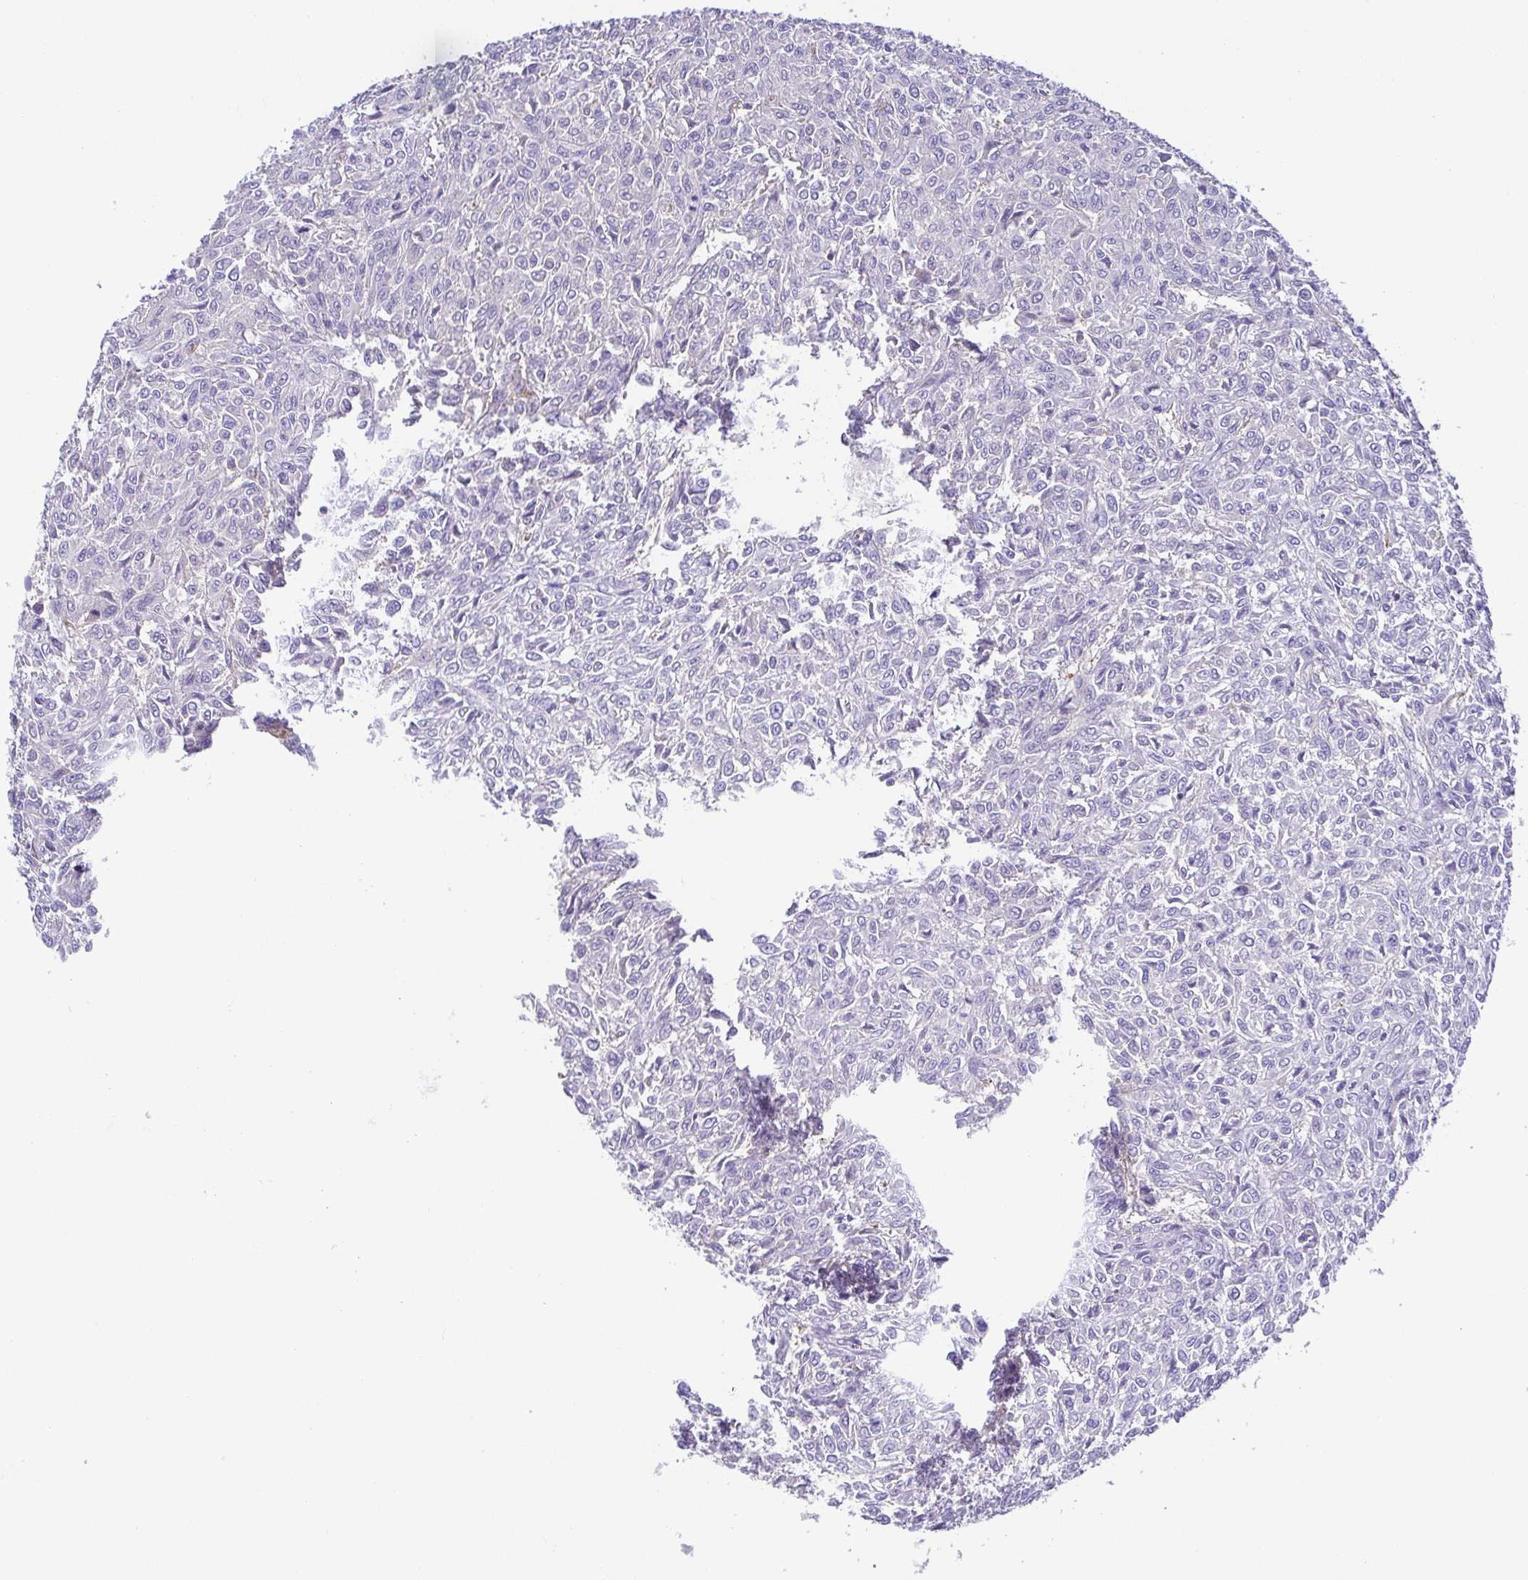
{"staining": {"intensity": "negative", "quantity": "none", "location": "none"}, "tissue": "renal cancer", "cell_type": "Tumor cells", "image_type": "cancer", "snomed": [{"axis": "morphology", "description": "Adenocarcinoma, NOS"}, {"axis": "topography", "description": "Kidney"}], "caption": "An immunohistochemistry micrograph of renal cancer (adenocarcinoma) is shown. There is no staining in tumor cells of renal cancer (adenocarcinoma). Brightfield microscopy of immunohistochemistry stained with DAB (3,3'-diaminobenzidine) (brown) and hematoxylin (blue), captured at high magnification.", "gene": "PRR14L", "patient": {"sex": "male", "age": 58}}